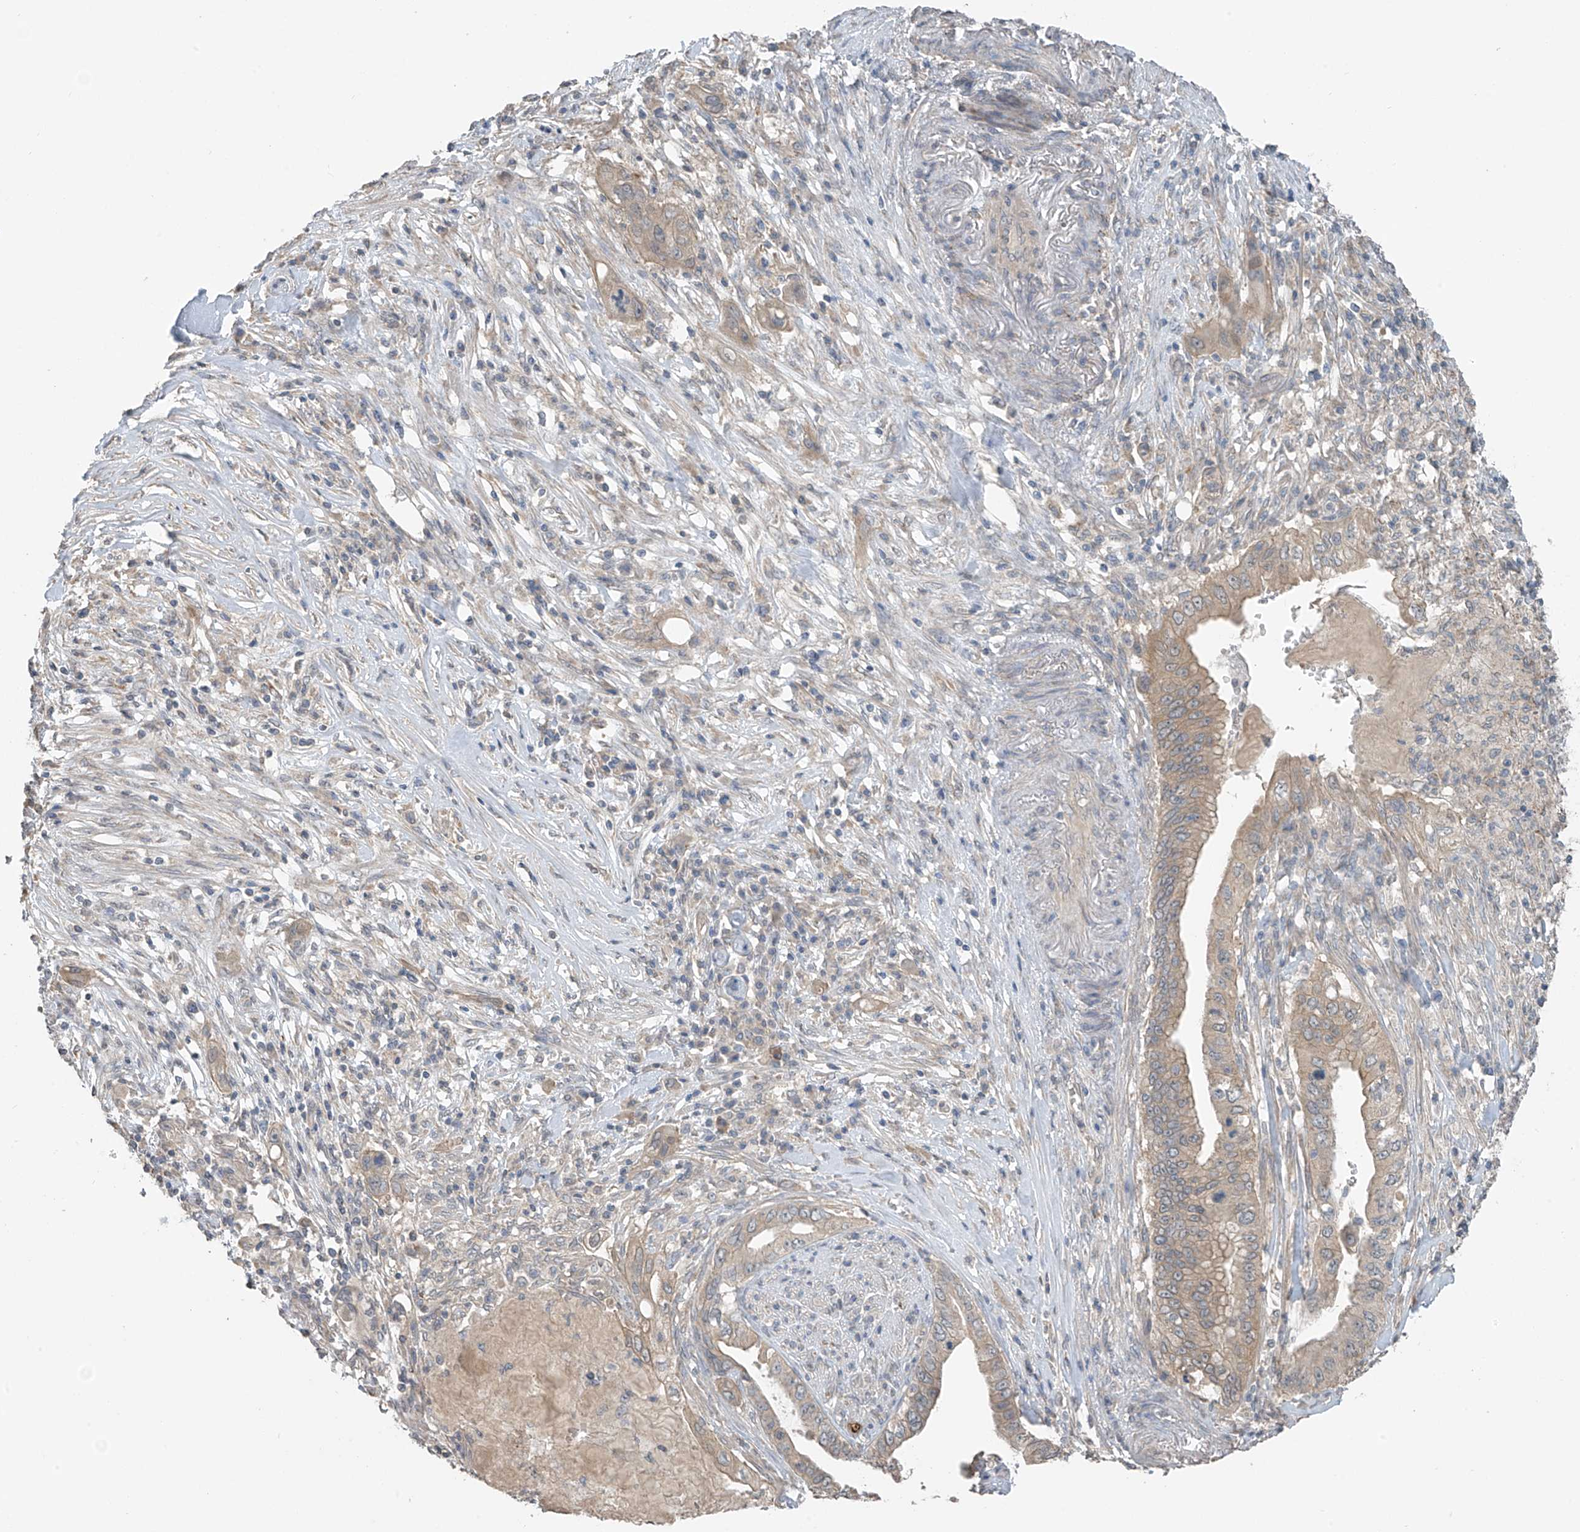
{"staining": {"intensity": "weak", "quantity": ">75%", "location": "cytoplasmic/membranous"}, "tissue": "pancreatic cancer", "cell_type": "Tumor cells", "image_type": "cancer", "snomed": [{"axis": "morphology", "description": "Adenocarcinoma, NOS"}, {"axis": "topography", "description": "Pancreas"}], "caption": "DAB (3,3'-diaminobenzidine) immunohistochemical staining of human pancreatic cancer (adenocarcinoma) exhibits weak cytoplasmic/membranous protein positivity in approximately >75% of tumor cells.", "gene": "HOXA11", "patient": {"sex": "female", "age": 73}}